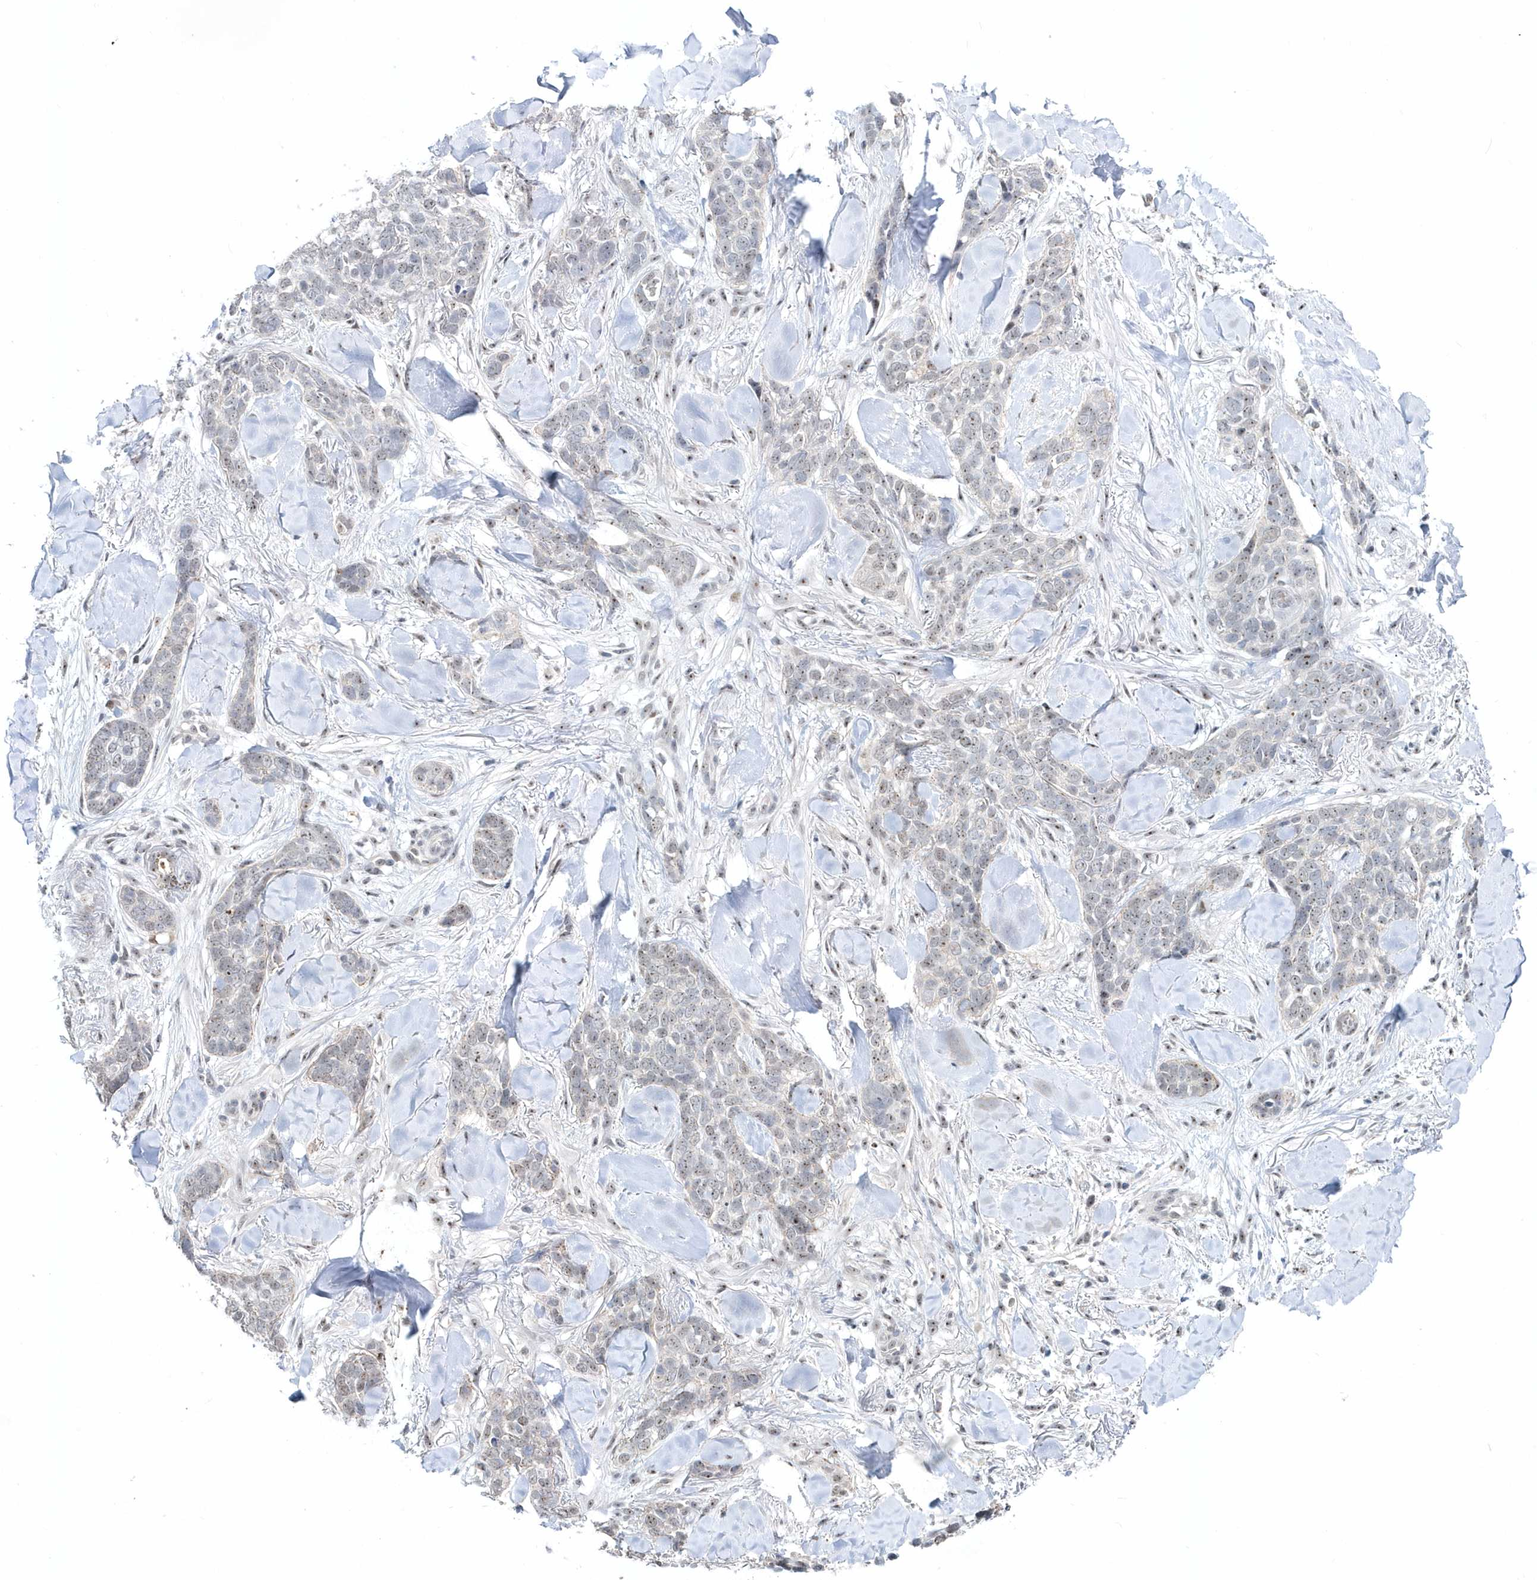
{"staining": {"intensity": "weak", "quantity": "25%-75%", "location": "nuclear"}, "tissue": "skin cancer", "cell_type": "Tumor cells", "image_type": "cancer", "snomed": [{"axis": "morphology", "description": "Basal cell carcinoma"}, {"axis": "topography", "description": "Skin"}], "caption": "Human skin basal cell carcinoma stained with a protein marker exhibits weak staining in tumor cells.", "gene": "ASCL4", "patient": {"sex": "female", "age": 82}}